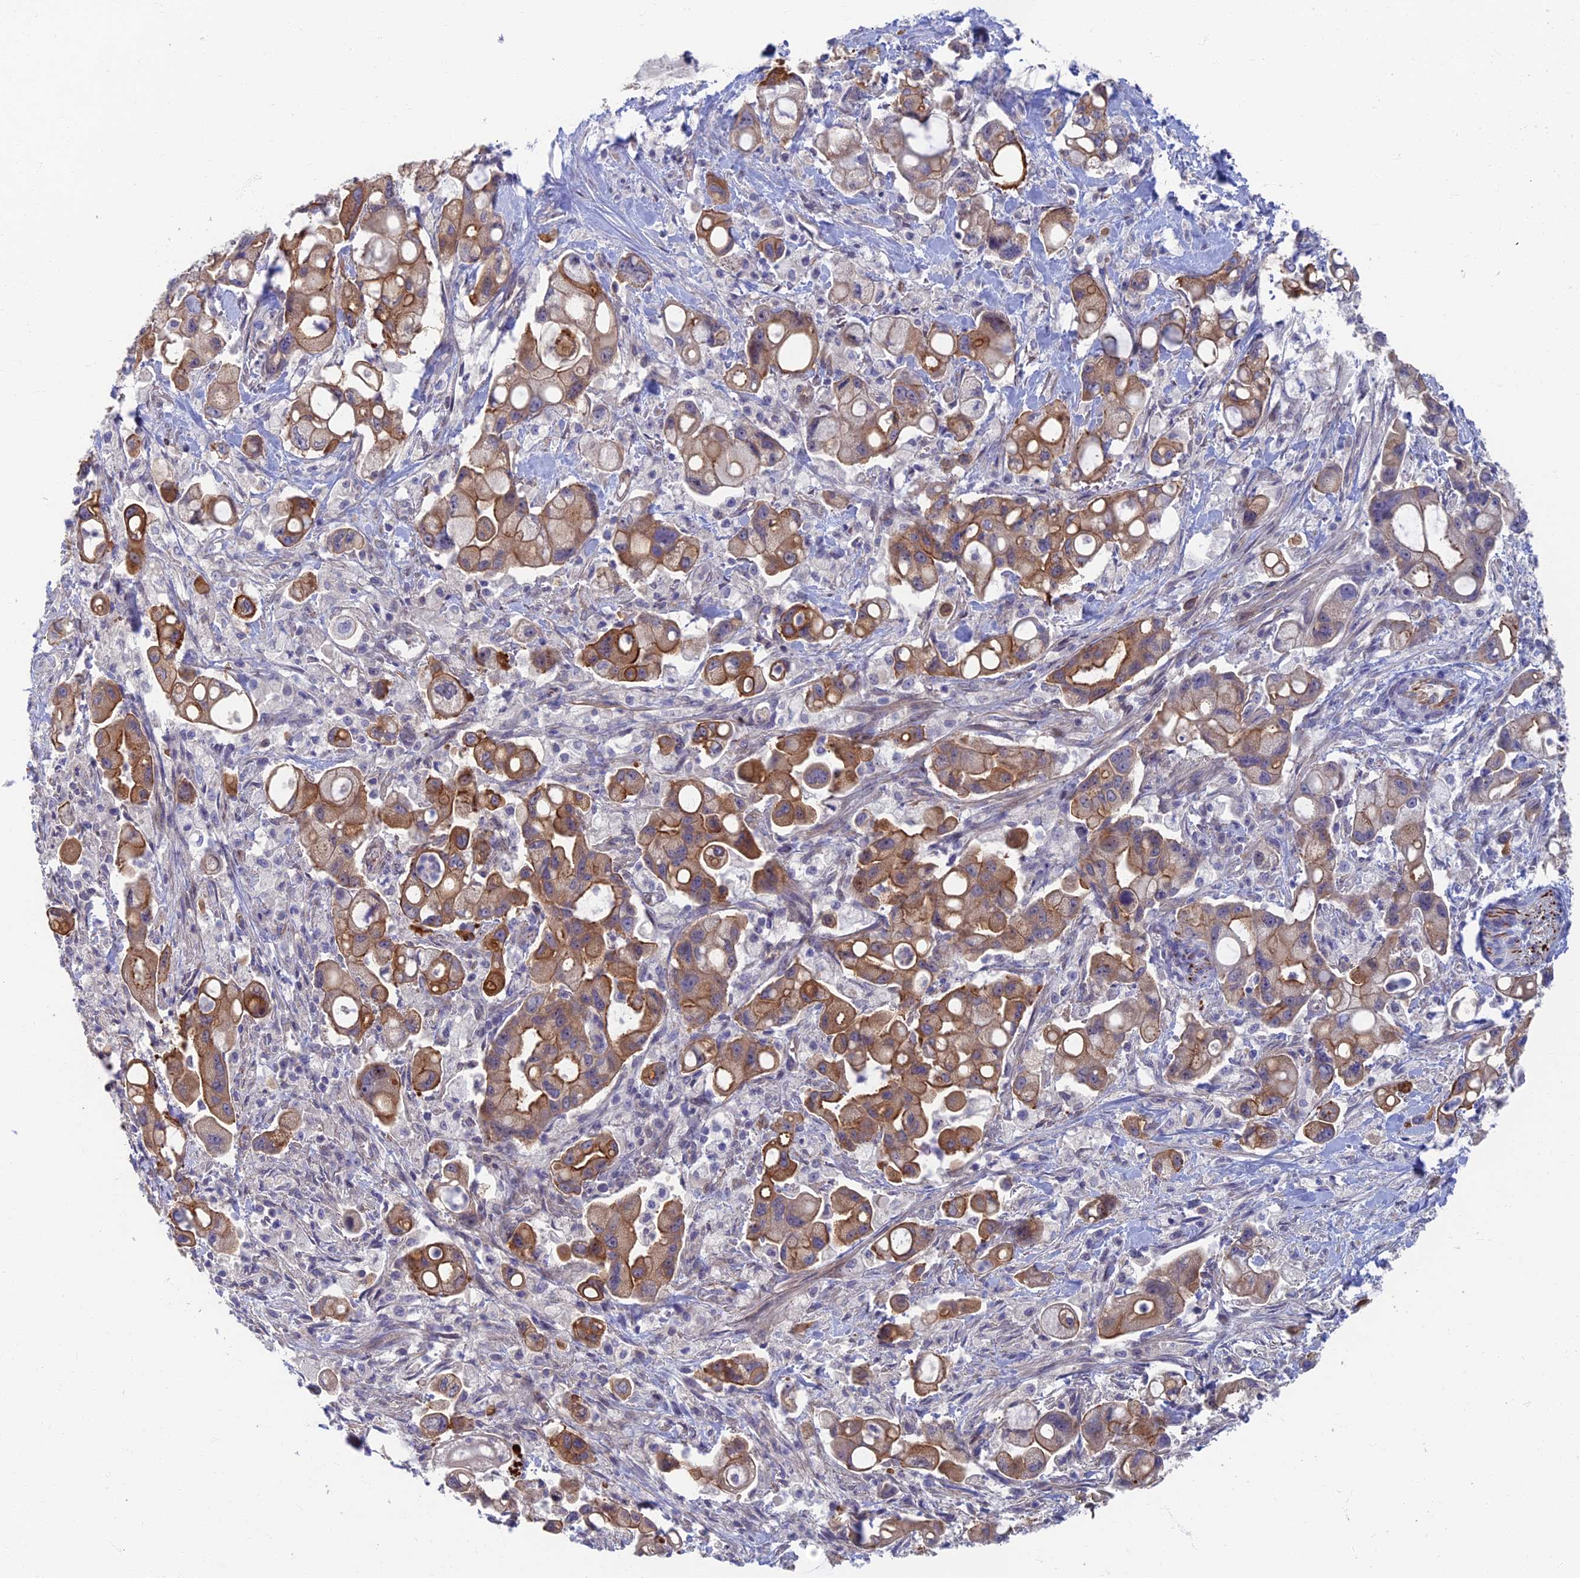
{"staining": {"intensity": "moderate", "quantity": ">75%", "location": "cytoplasmic/membranous"}, "tissue": "pancreatic cancer", "cell_type": "Tumor cells", "image_type": "cancer", "snomed": [{"axis": "morphology", "description": "Adenocarcinoma, NOS"}, {"axis": "topography", "description": "Pancreas"}], "caption": "Moderate cytoplasmic/membranous protein positivity is seen in about >75% of tumor cells in pancreatic cancer. (IHC, brightfield microscopy, high magnification).", "gene": "RHBDL2", "patient": {"sex": "male", "age": 68}}